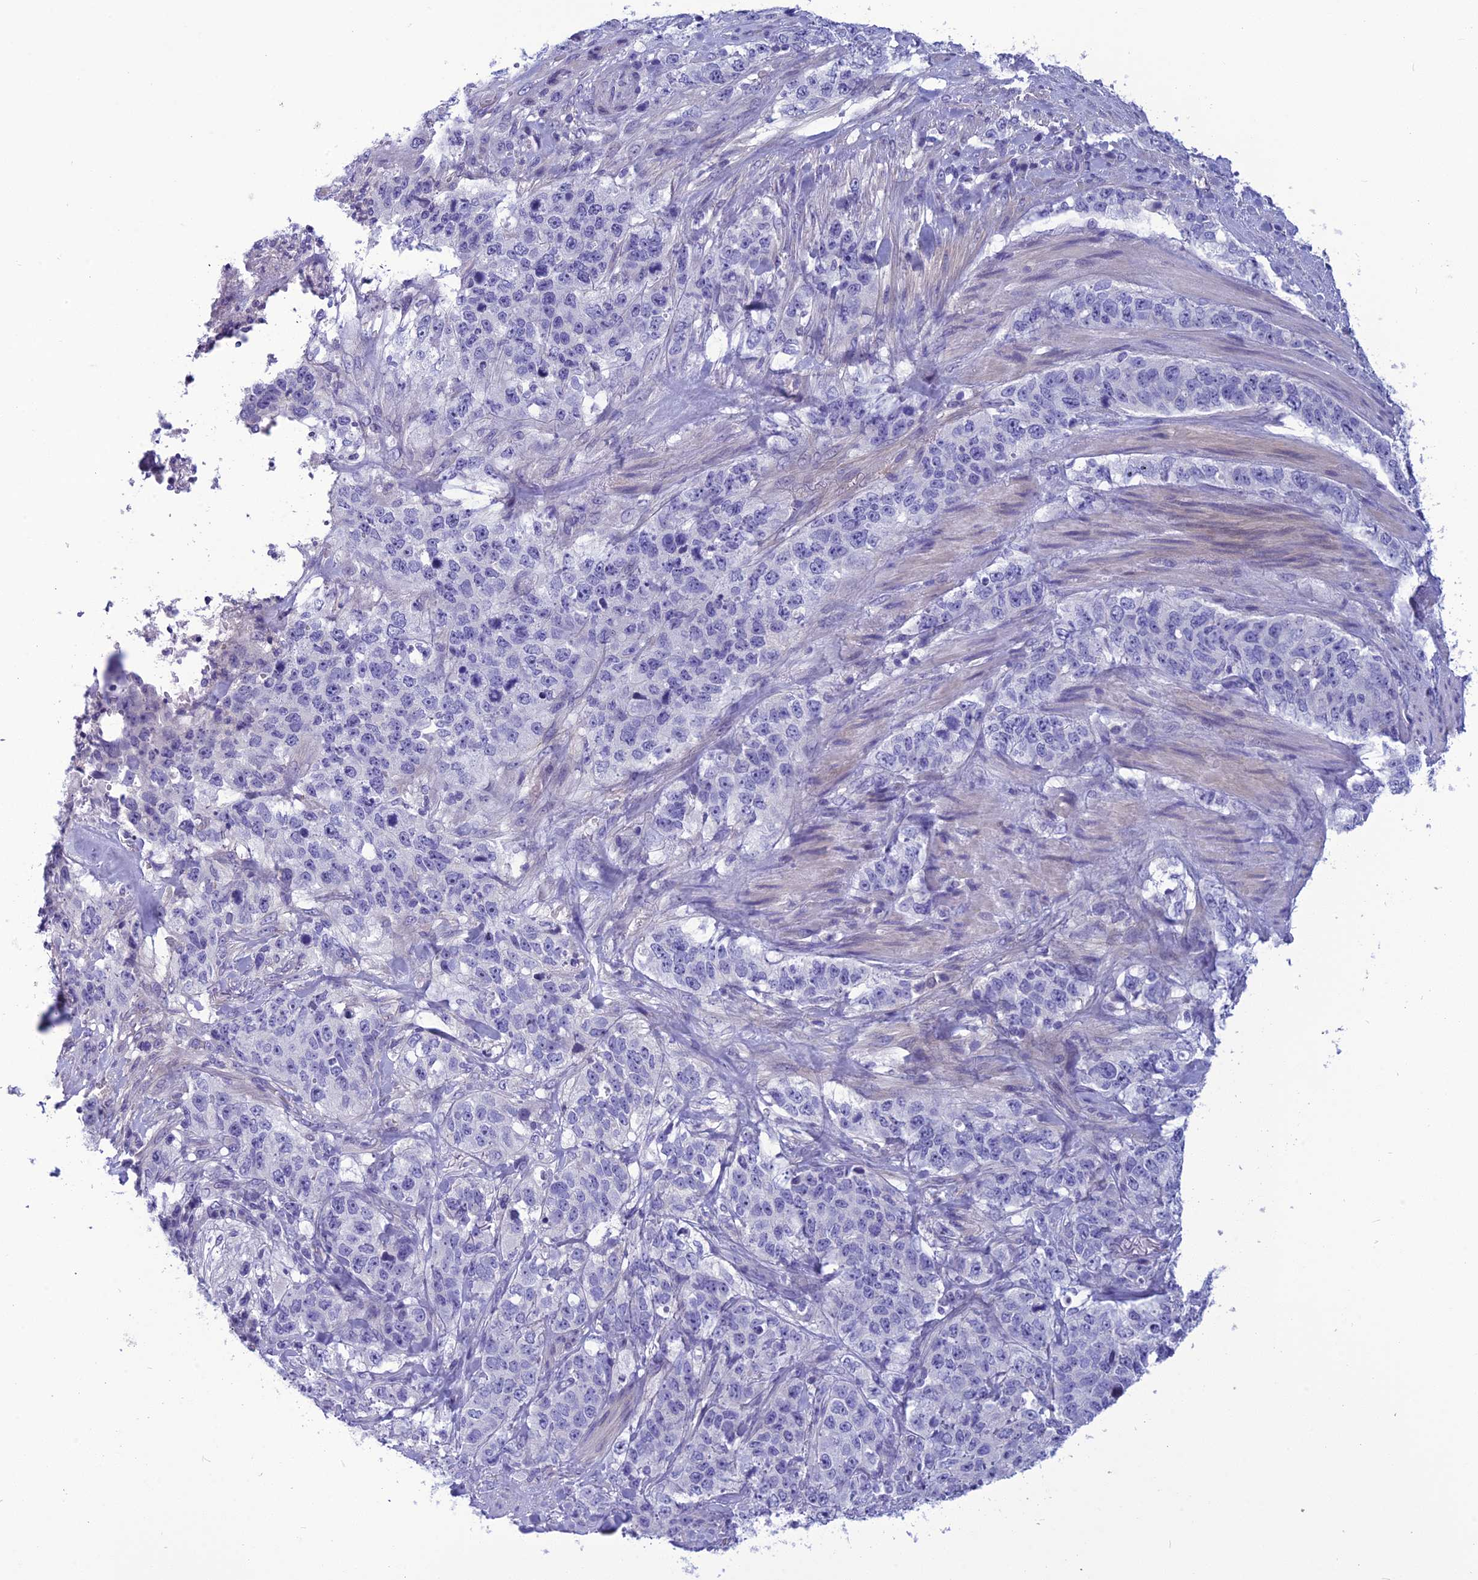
{"staining": {"intensity": "negative", "quantity": "none", "location": "none"}, "tissue": "stomach cancer", "cell_type": "Tumor cells", "image_type": "cancer", "snomed": [{"axis": "morphology", "description": "Adenocarcinoma, NOS"}, {"axis": "topography", "description": "Stomach"}], "caption": "Immunohistochemical staining of human adenocarcinoma (stomach) reveals no significant expression in tumor cells.", "gene": "BBS2", "patient": {"sex": "male", "age": 48}}